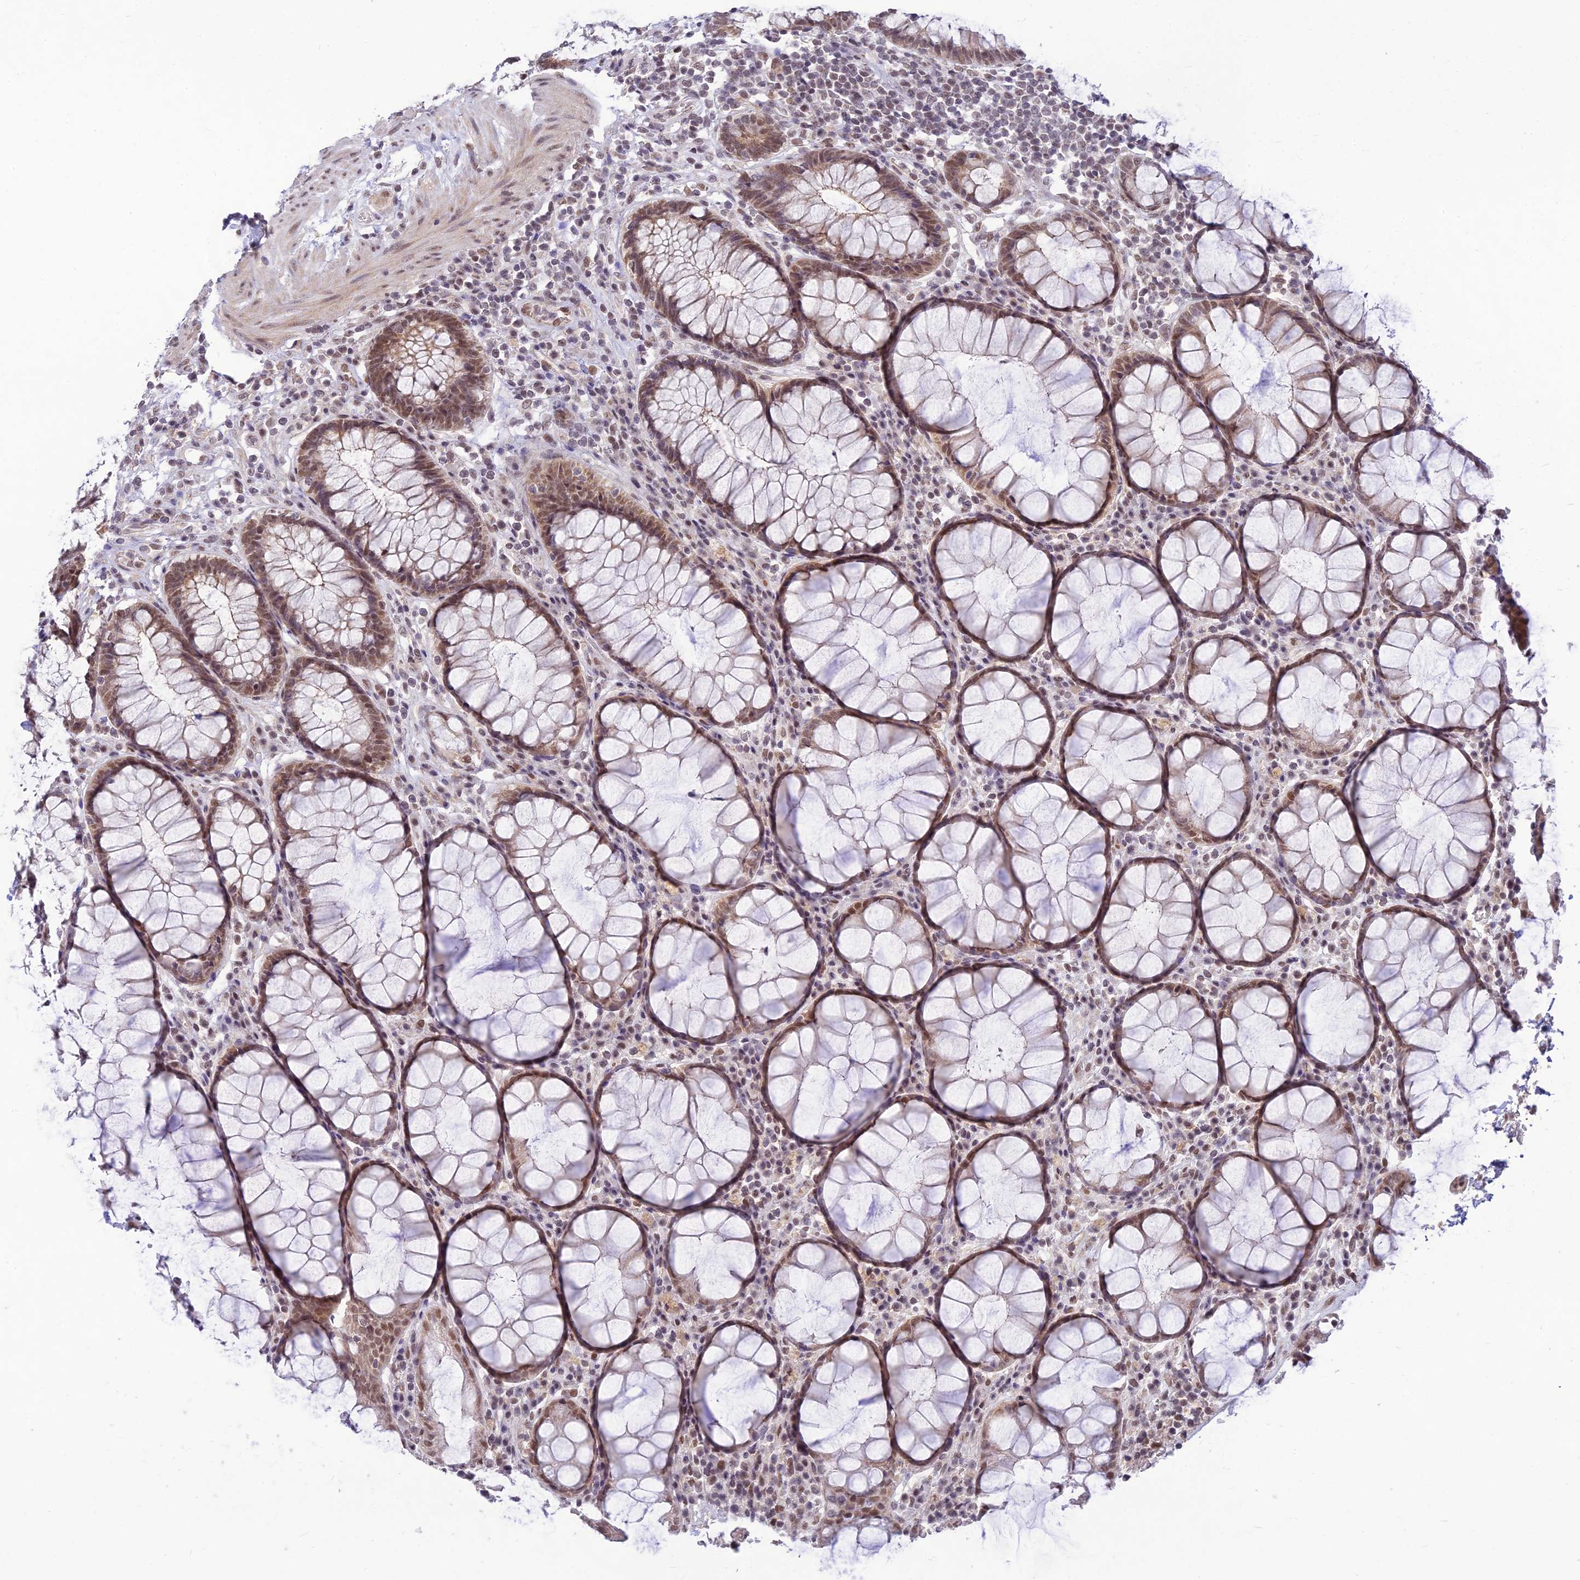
{"staining": {"intensity": "moderate", "quantity": ">75%", "location": "cytoplasmic/membranous,nuclear"}, "tissue": "rectum", "cell_type": "Glandular cells", "image_type": "normal", "snomed": [{"axis": "morphology", "description": "Normal tissue, NOS"}, {"axis": "topography", "description": "Rectum"}], "caption": "Rectum stained with IHC demonstrates moderate cytoplasmic/membranous,nuclear expression in approximately >75% of glandular cells. (DAB (3,3'-diaminobenzidine) IHC with brightfield microscopy, high magnification).", "gene": "MICOS13", "patient": {"sex": "male", "age": 64}}